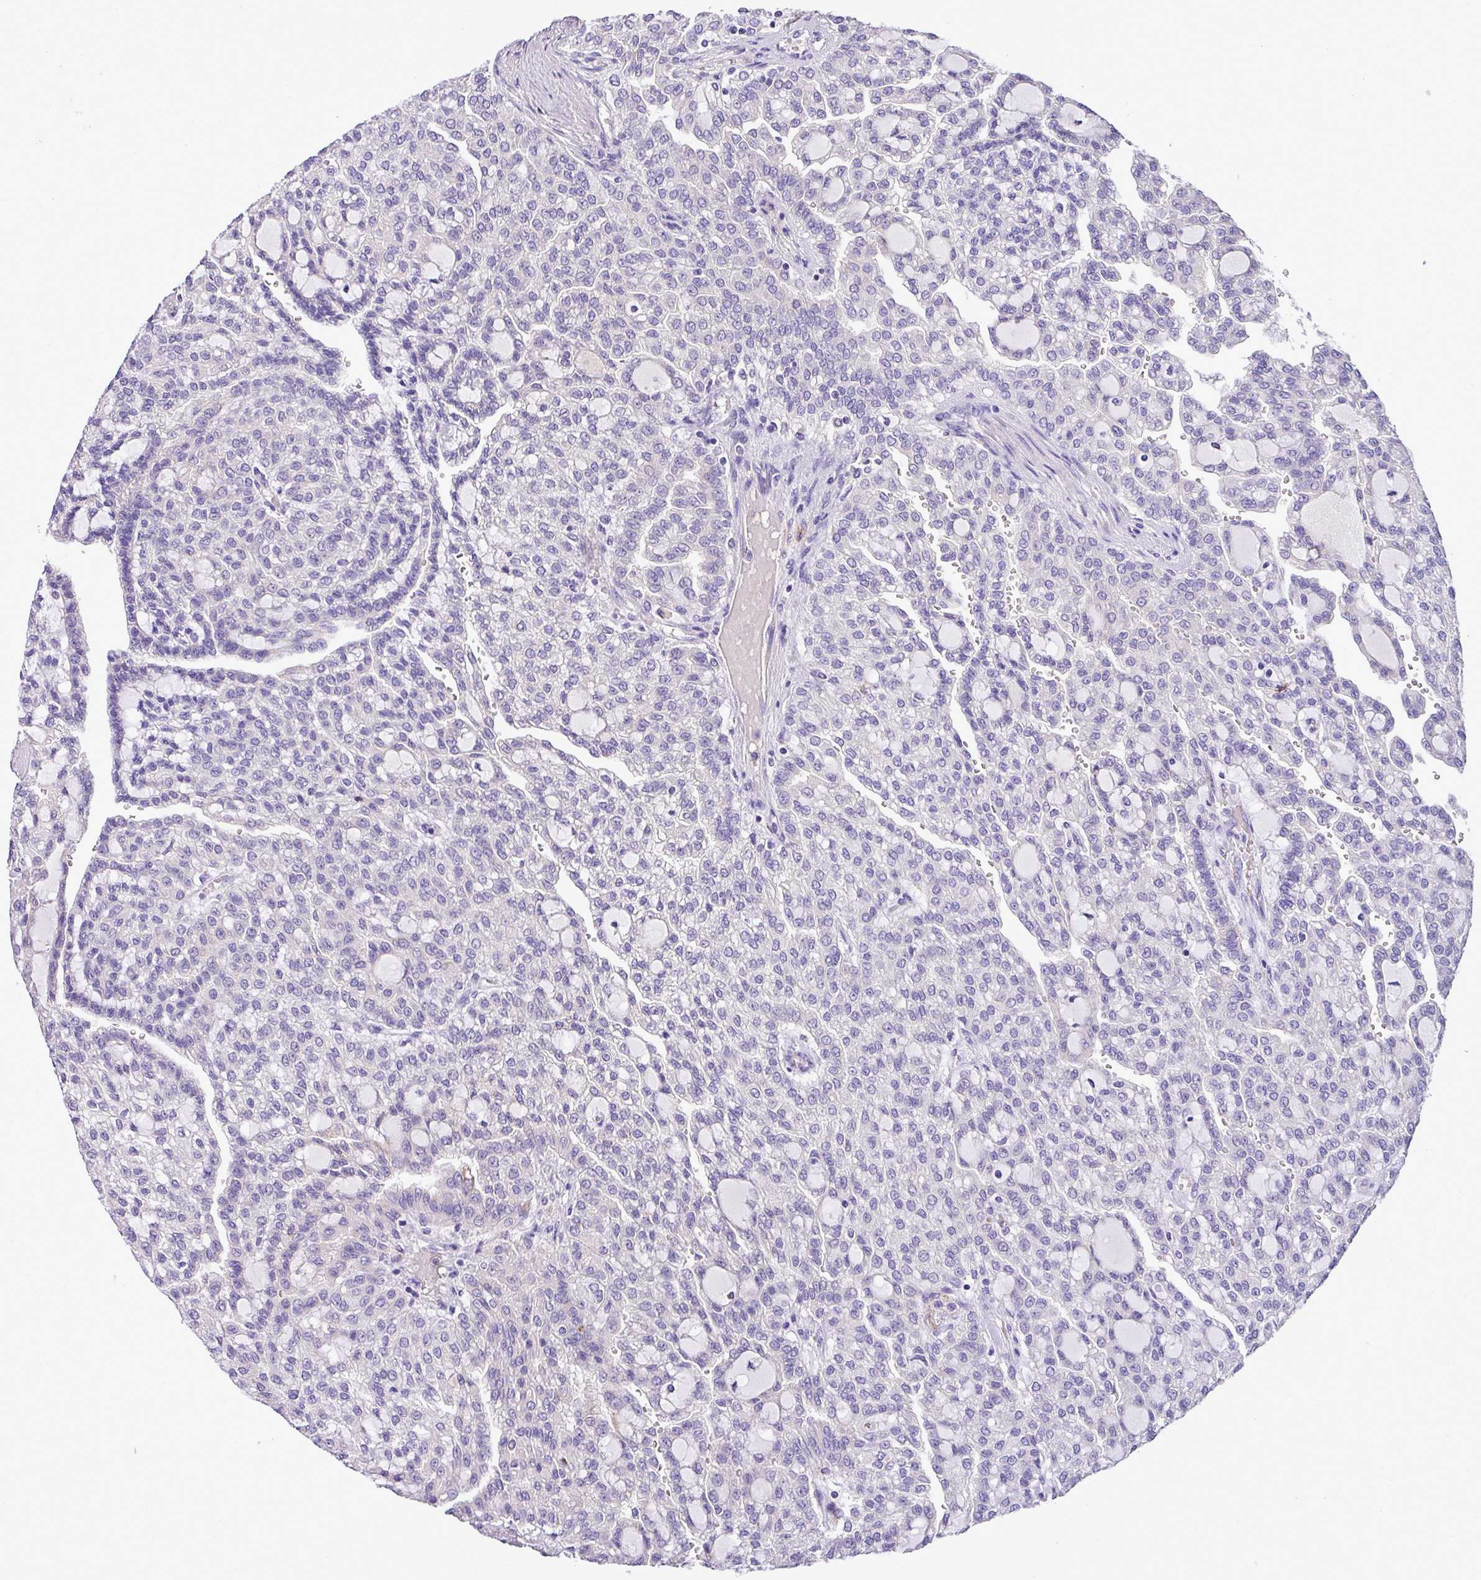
{"staining": {"intensity": "weak", "quantity": "<25%", "location": "cytoplasmic/membranous"}, "tissue": "renal cancer", "cell_type": "Tumor cells", "image_type": "cancer", "snomed": [{"axis": "morphology", "description": "Adenocarcinoma, NOS"}, {"axis": "topography", "description": "Kidney"}], "caption": "This is an IHC micrograph of human adenocarcinoma (renal). There is no staining in tumor cells.", "gene": "ANXA2R", "patient": {"sex": "male", "age": 63}}